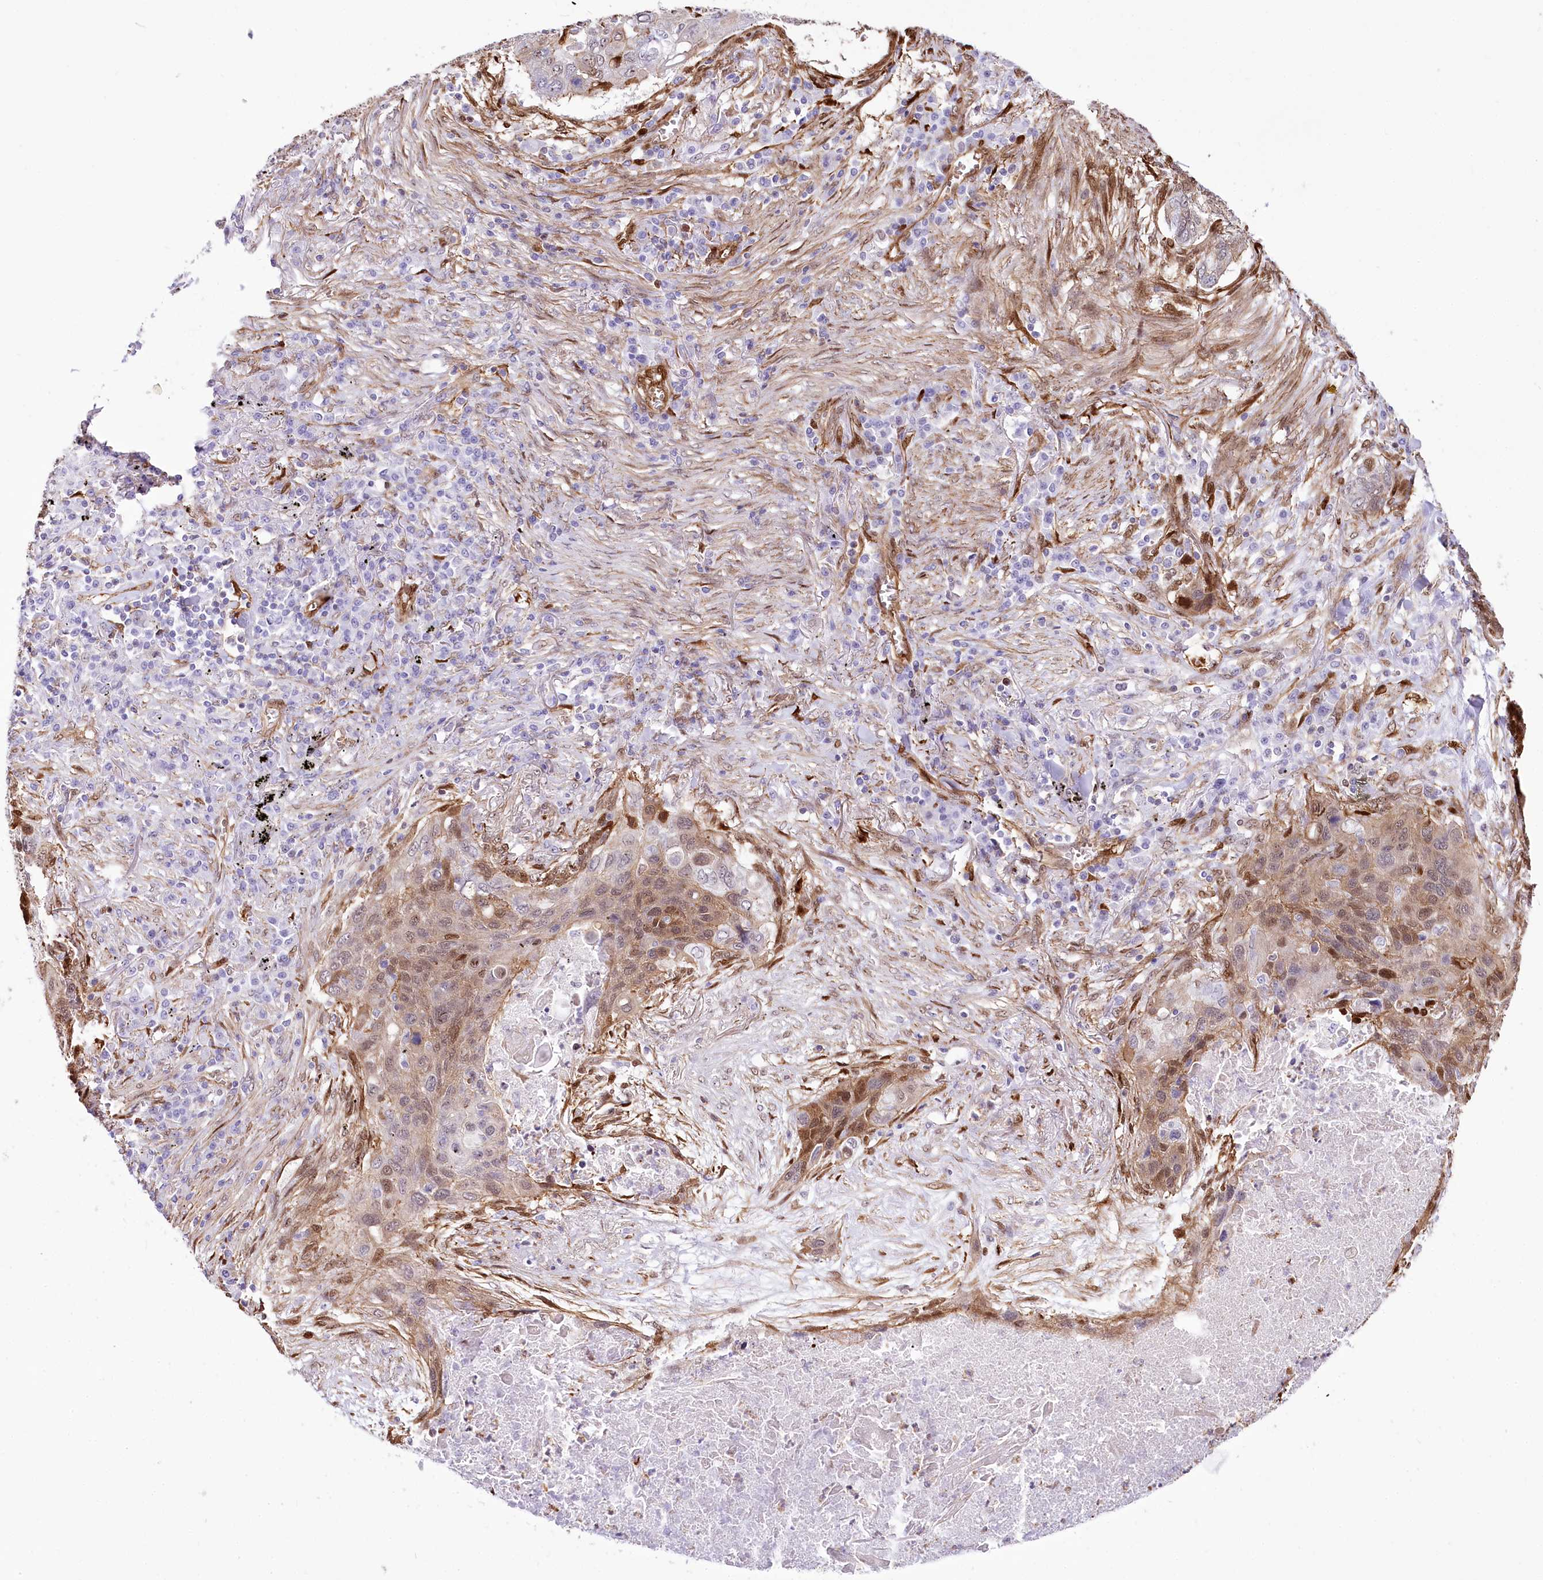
{"staining": {"intensity": "moderate", "quantity": ">75%", "location": "cytoplasmic/membranous,nuclear"}, "tissue": "lung cancer", "cell_type": "Tumor cells", "image_type": "cancer", "snomed": [{"axis": "morphology", "description": "Squamous cell carcinoma, NOS"}, {"axis": "topography", "description": "Lung"}], "caption": "Human lung cancer stained with a brown dye exhibits moderate cytoplasmic/membranous and nuclear positive expression in about >75% of tumor cells.", "gene": "PTMS", "patient": {"sex": "female", "age": 63}}